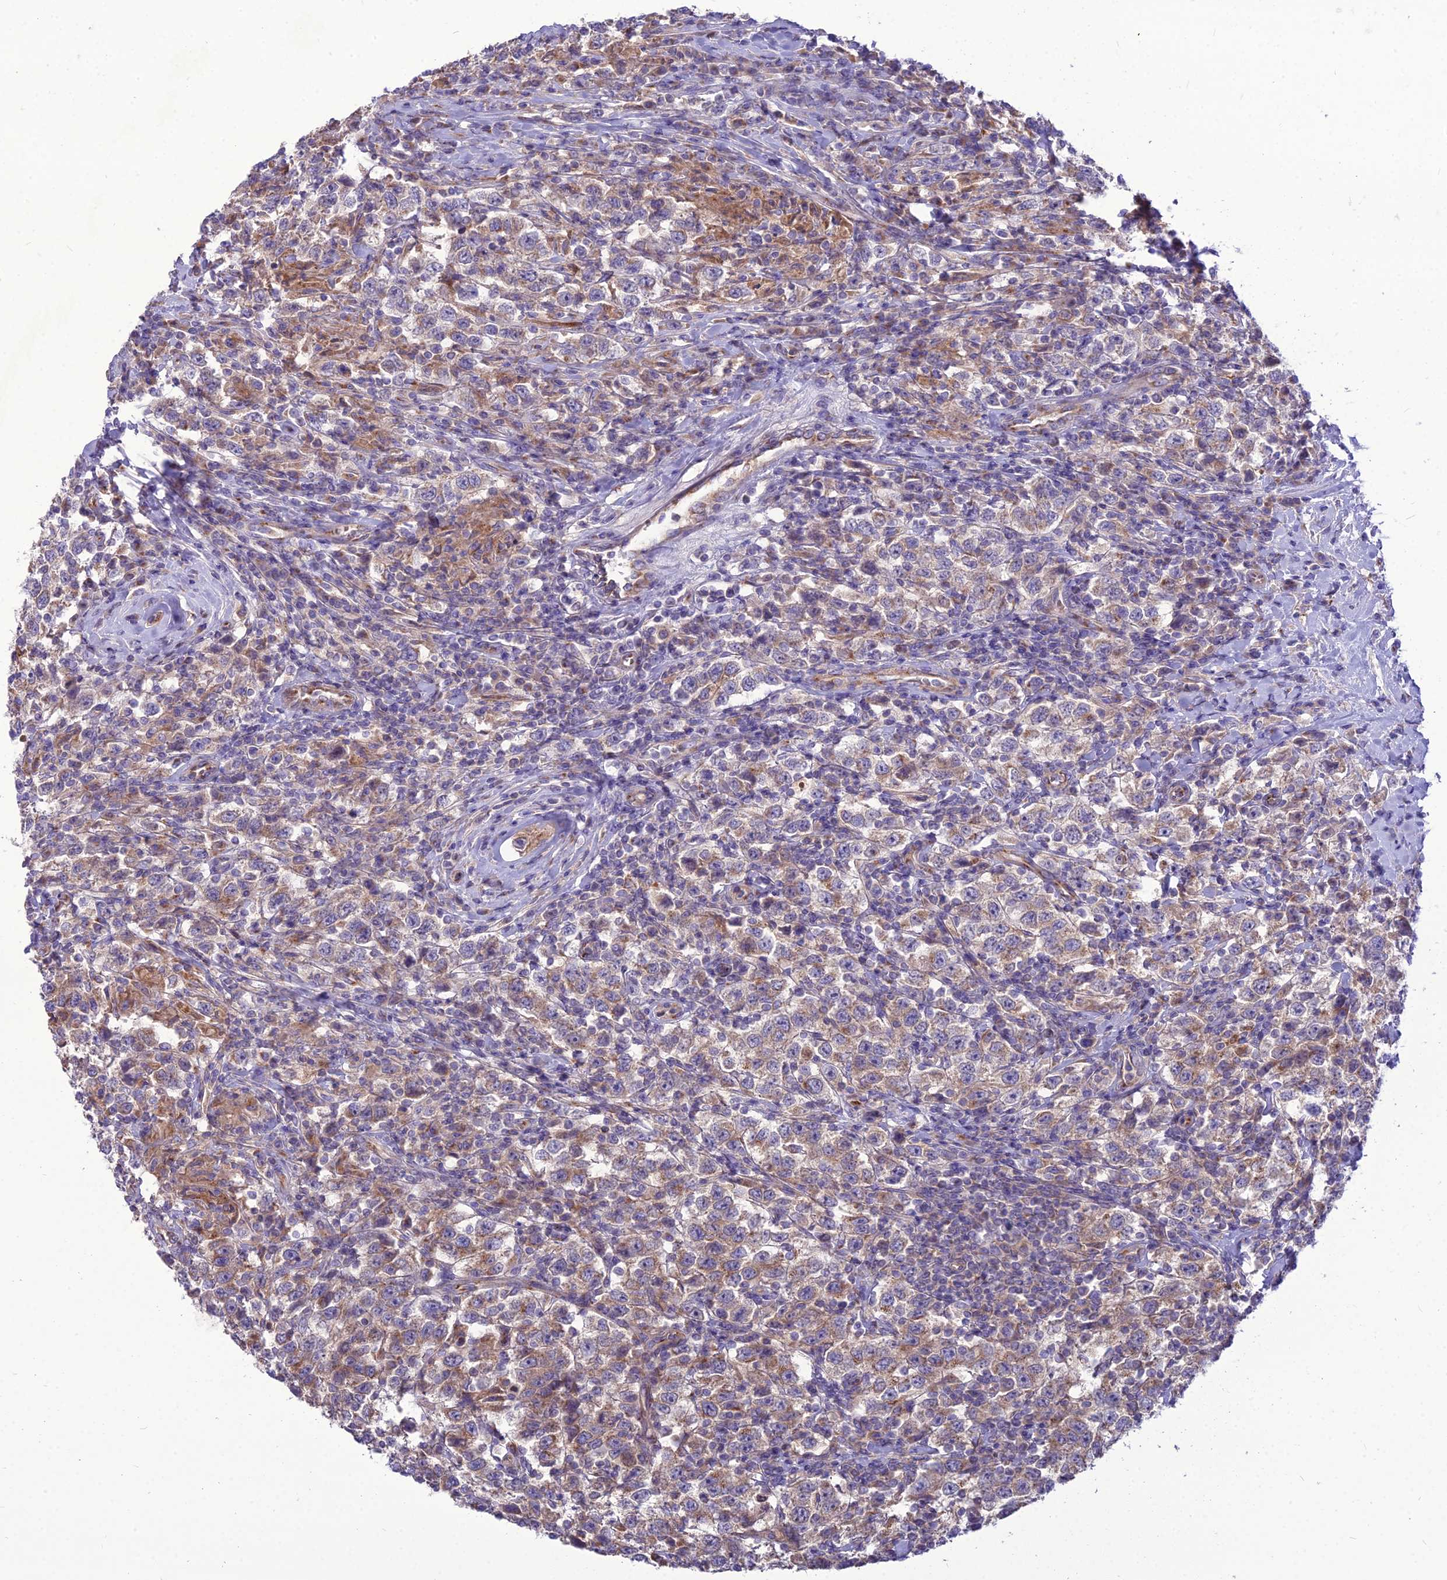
{"staining": {"intensity": "weak", "quantity": "25%-75%", "location": "cytoplasmic/membranous"}, "tissue": "testis cancer", "cell_type": "Tumor cells", "image_type": "cancer", "snomed": [{"axis": "morphology", "description": "Seminoma, NOS"}, {"axis": "topography", "description": "Testis"}], "caption": "Testis seminoma stained for a protein (brown) reveals weak cytoplasmic/membranous positive positivity in about 25%-75% of tumor cells.", "gene": "SPRYD7", "patient": {"sex": "male", "age": 41}}